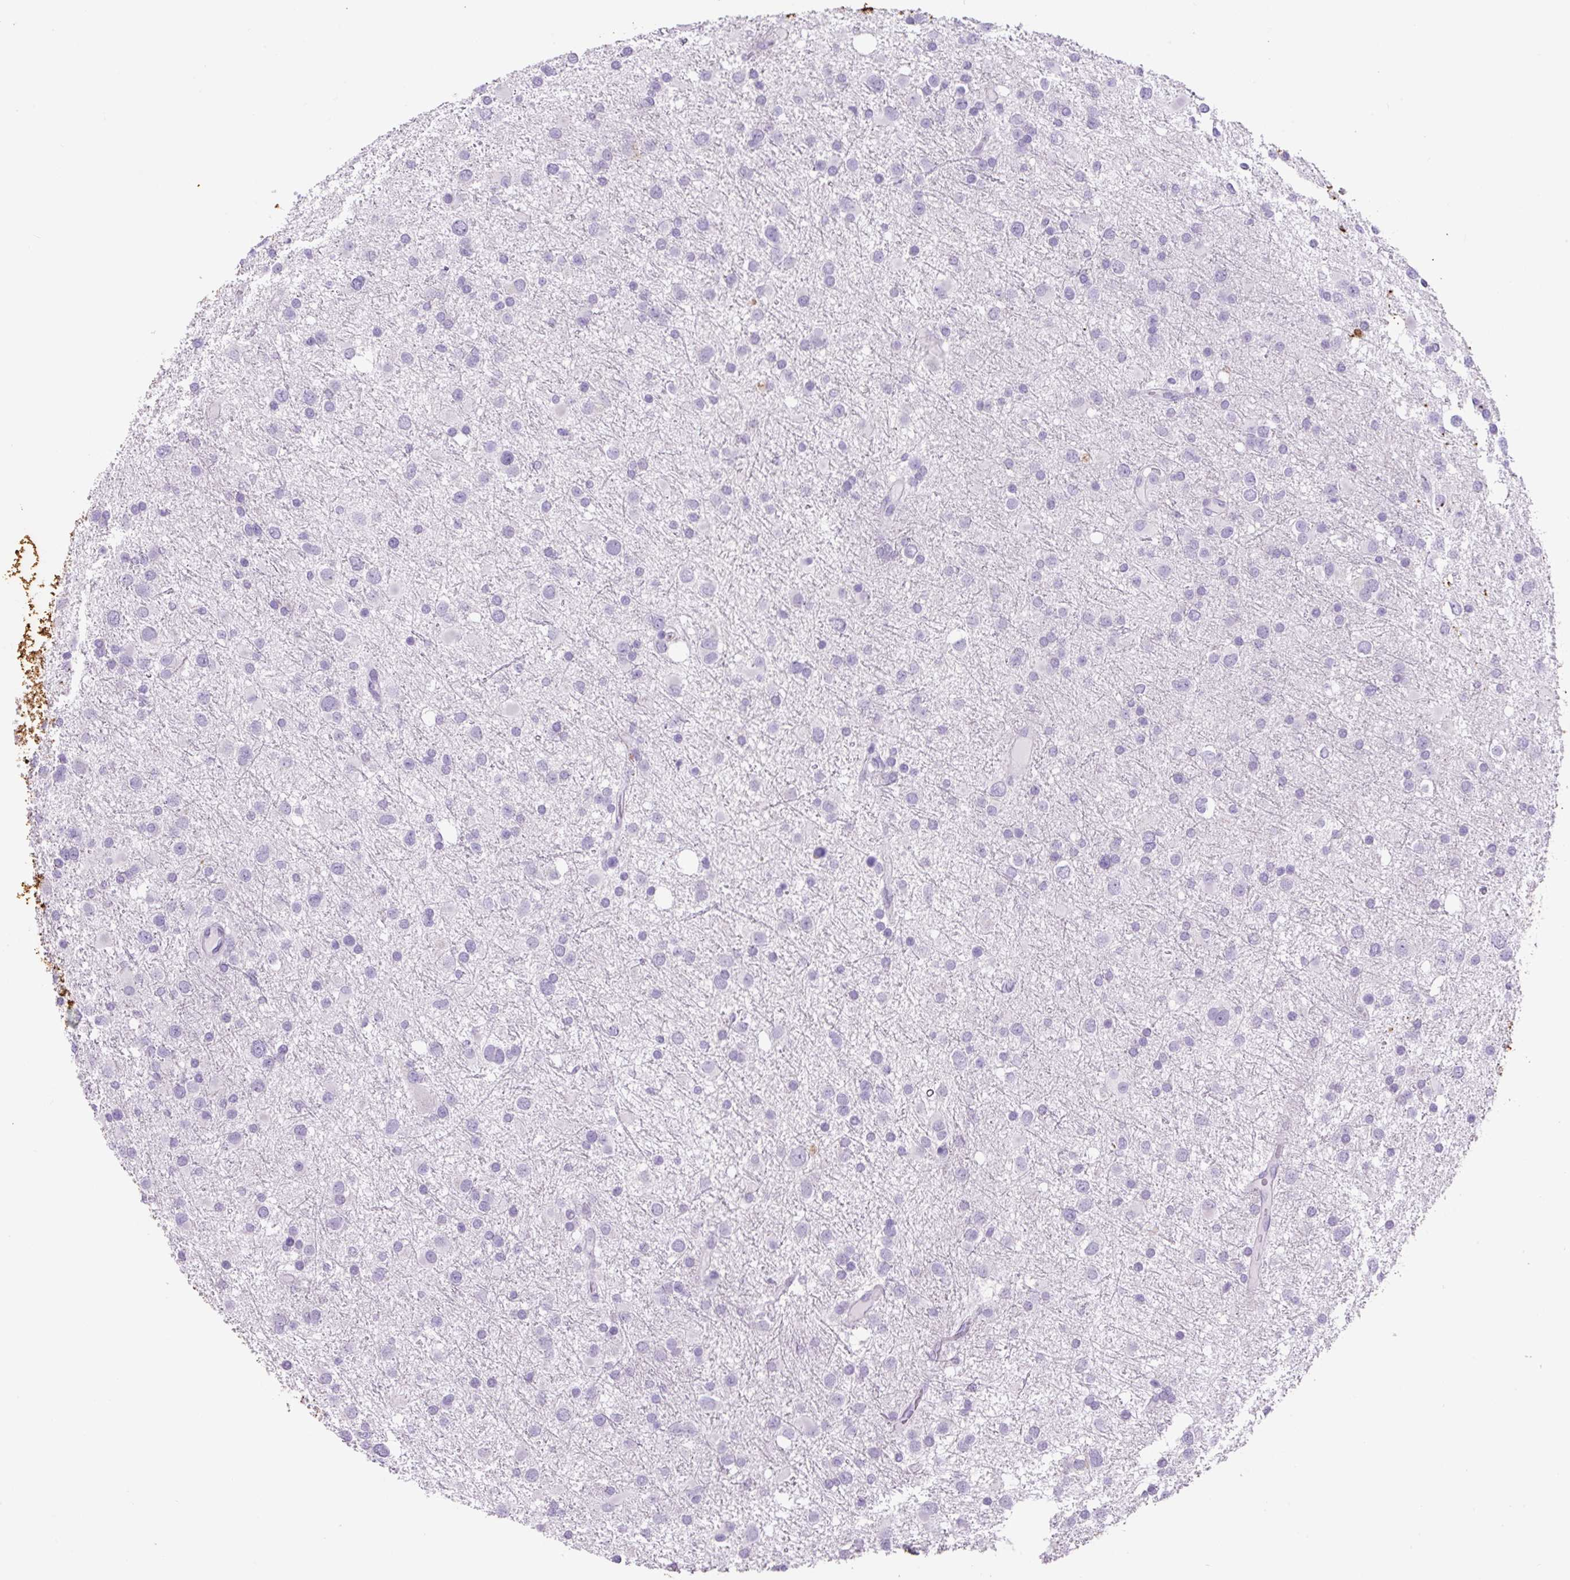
{"staining": {"intensity": "negative", "quantity": "none", "location": "none"}, "tissue": "glioma", "cell_type": "Tumor cells", "image_type": "cancer", "snomed": [{"axis": "morphology", "description": "Glioma, malignant, Low grade"}, {"axis": "topography", "description": "Brain"}], "caption": "A high-resolution image shows IHC staining of malignant low-grade glioma, which exhibits no significant positivity in tumor cells.", "gene": "CHGA", "patient": {"sex": "female", "age": 32}}